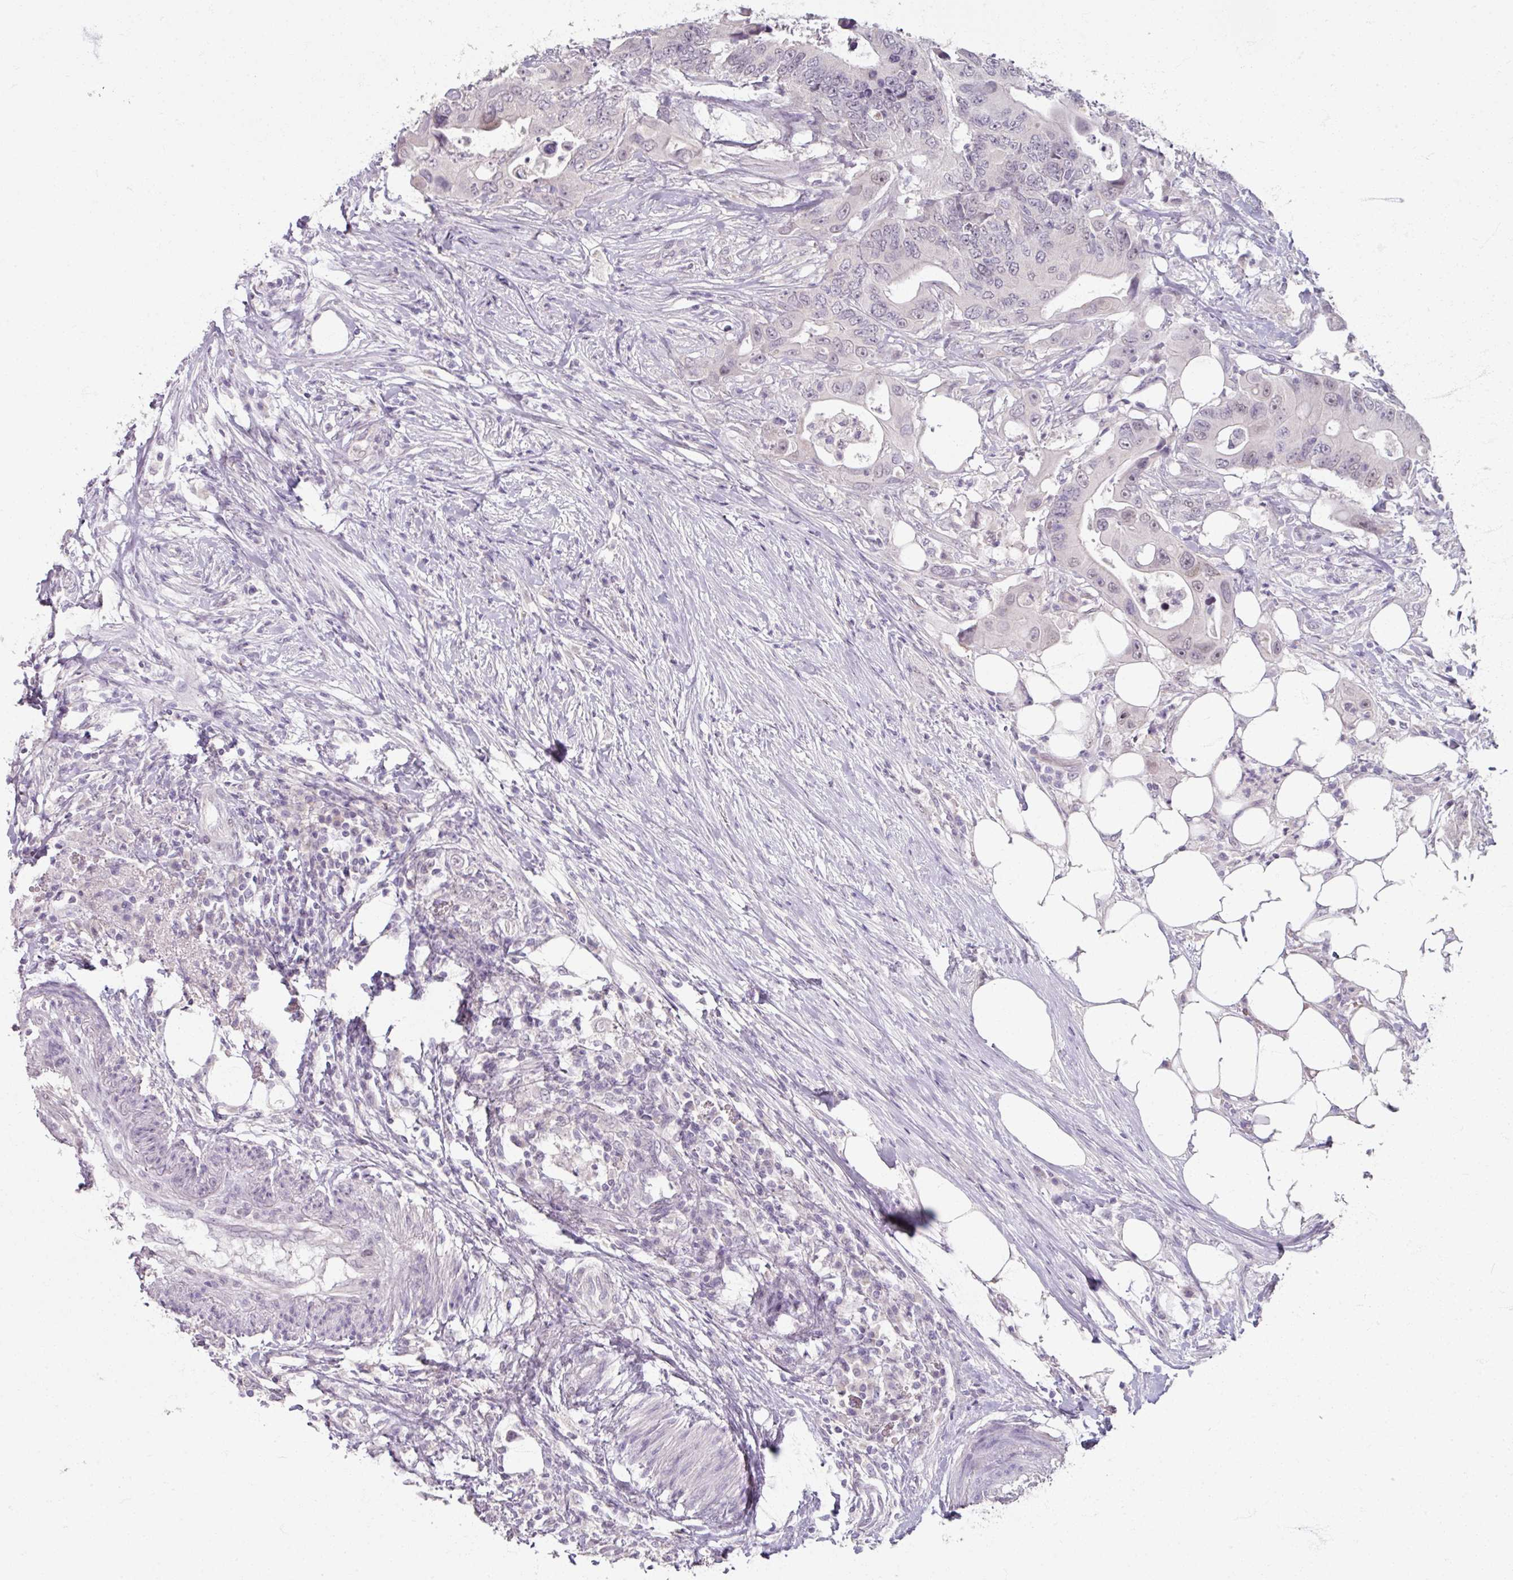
{"staining": {"intensity": "negative", "quantity": "none", "location": "none"}, "tissue": "colorectal cancer", "cell_type": "Tumor cells", "image_type": "cancer", "snomed": [{"axis": "morphology", "description": "Adenocarcinoma, NOS"}, {"axis": "topography", "description": "Colon"}], "caption": "High magnification brightfield microscopy of colorectal cancer stained with DAB (3,3'-diaminobenzidine) (brown) and counterstained with hematoxylin (blue): tumor cells show no significant staining. Nuclei are stained in blue.", "gene": "SOX11", "patient": {"sex": "male", "age": 71}}